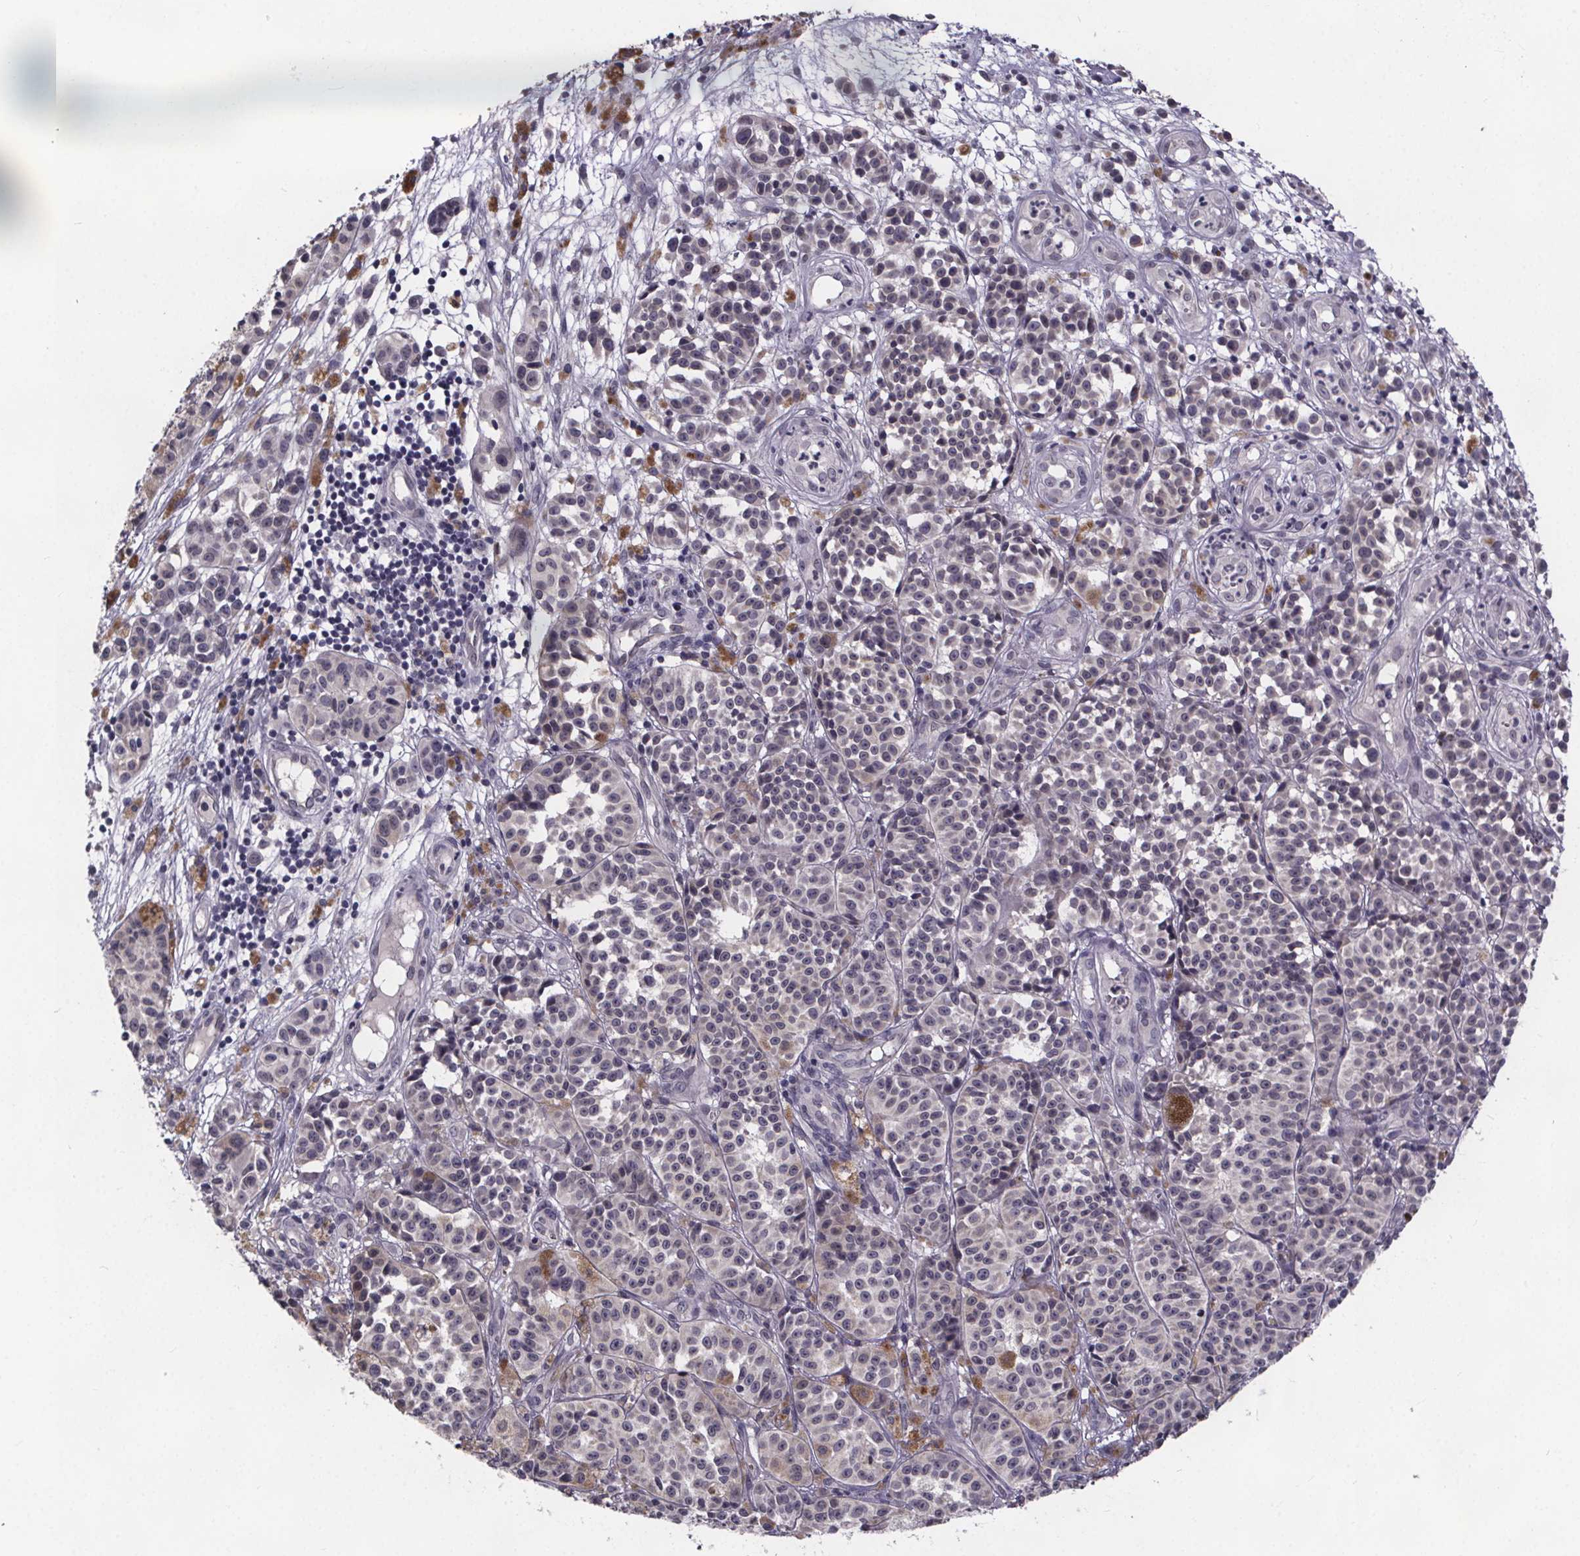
{"staining": {"intensity": "negative", "quantity": "none", "location": "none"}, "tissue": "melanoma", "cell_type": "Tumor cells", "image_type": "cancer", "snomed": [{"axis": "morphology", "description": "Malignant melanoma, NOS"}, {"axis": "topography", "description": "Skin"}], "caption": "There is no significant expression in tumor cells of melanoma.", "gene": "FAM181B", "patient": {"sex": "female", "age": 58}}